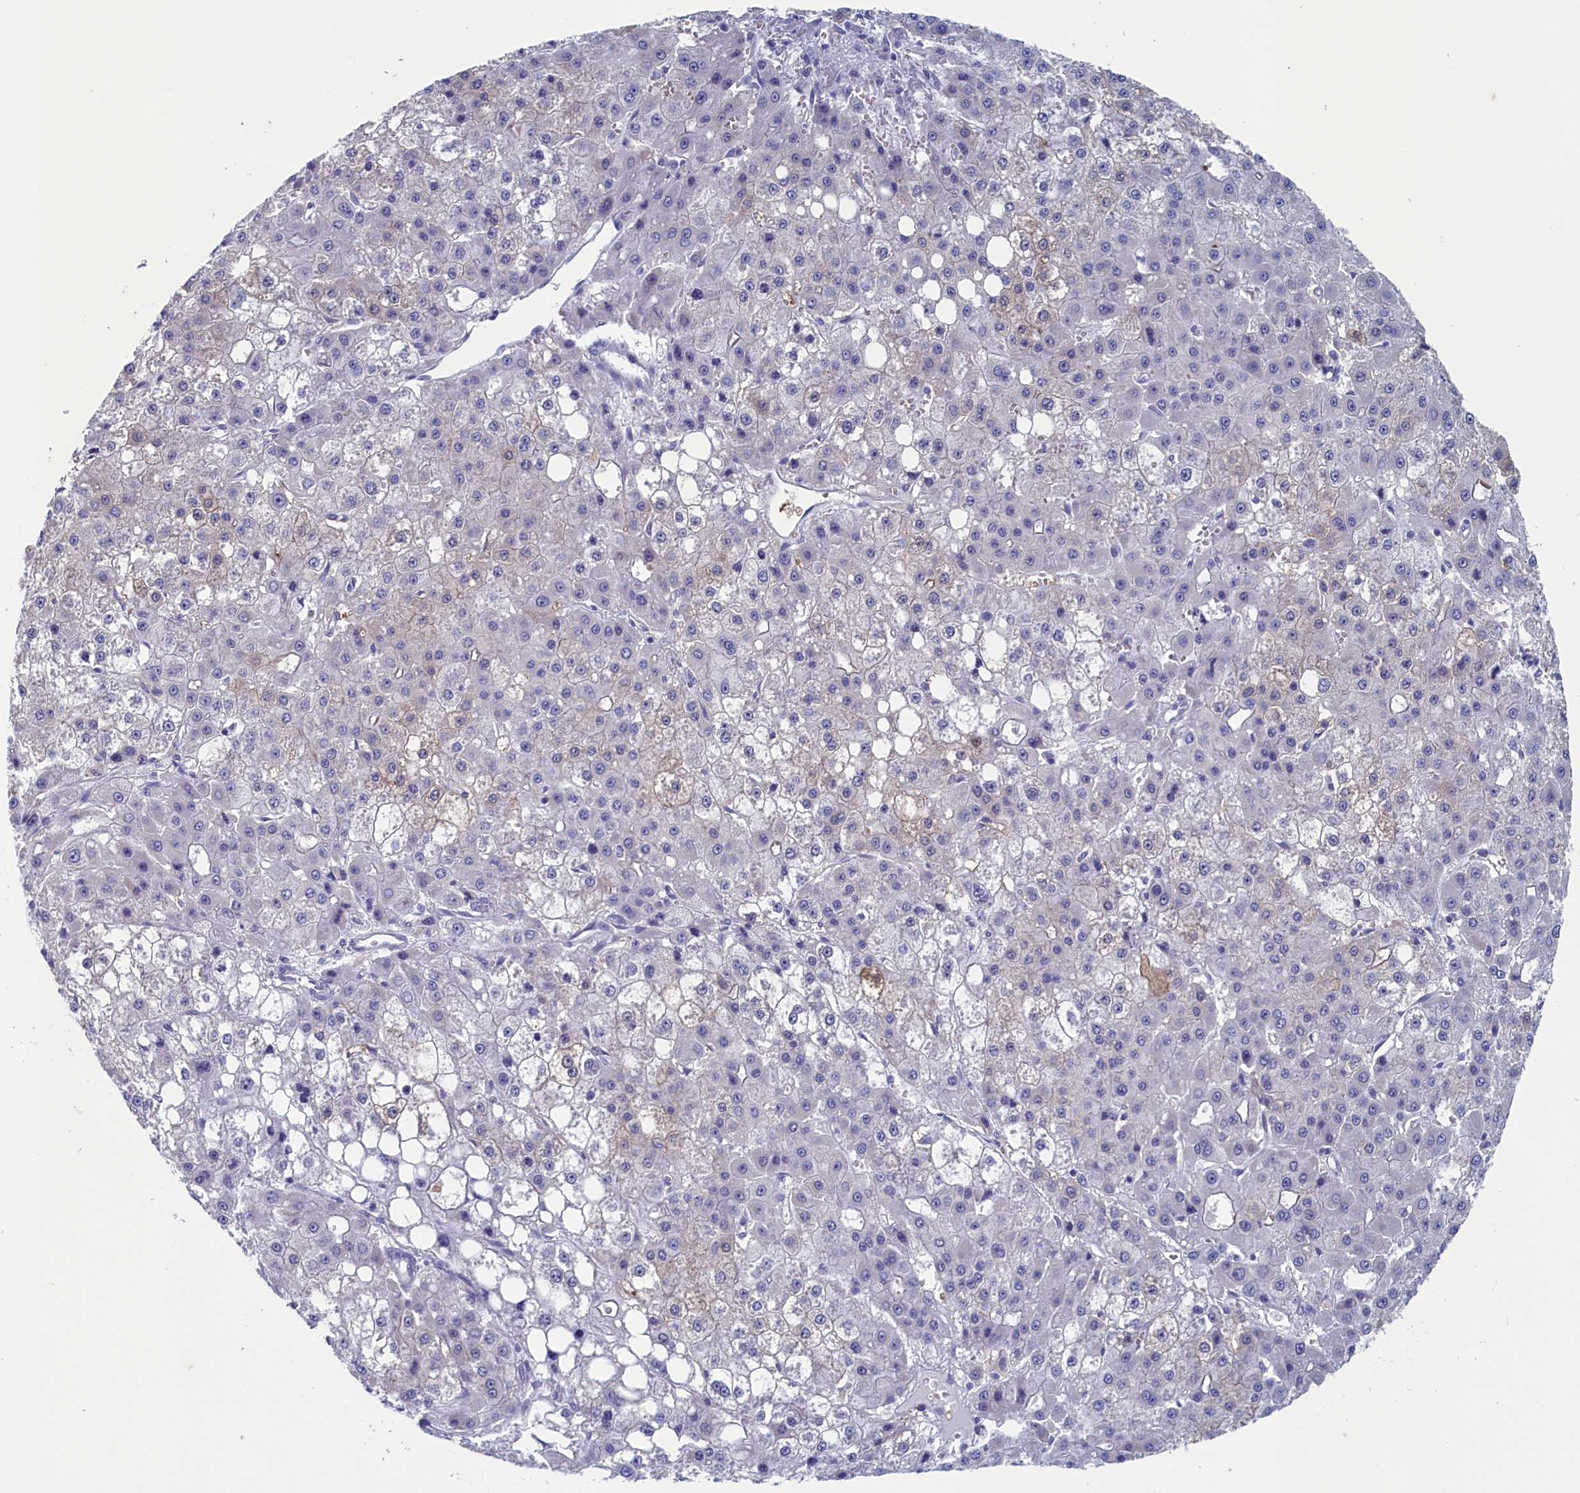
{"staining": {"intensity": "negative", "quantity": "none", "location": "none"}, "tissue": "liver cancer", "cell_type": "Tumor cells", "image_type": "cancer", "snomed": [{"axis": "morphology", "description": "Carcinoma, Hepatocellular, NOS"}, {"axis": "topography", "description": "Liver"}], "caption": "Immunohistochemistry (IHC) image of human liver hepatocellular carcinoma stained for a protein (brown), which demonstrates no expression in tumor cells. (DAB (3,3'-diaminobenzidine) IHC, high magnification).", "gene": "WDR76", "patient": {"sex": "male", "age": 47}}